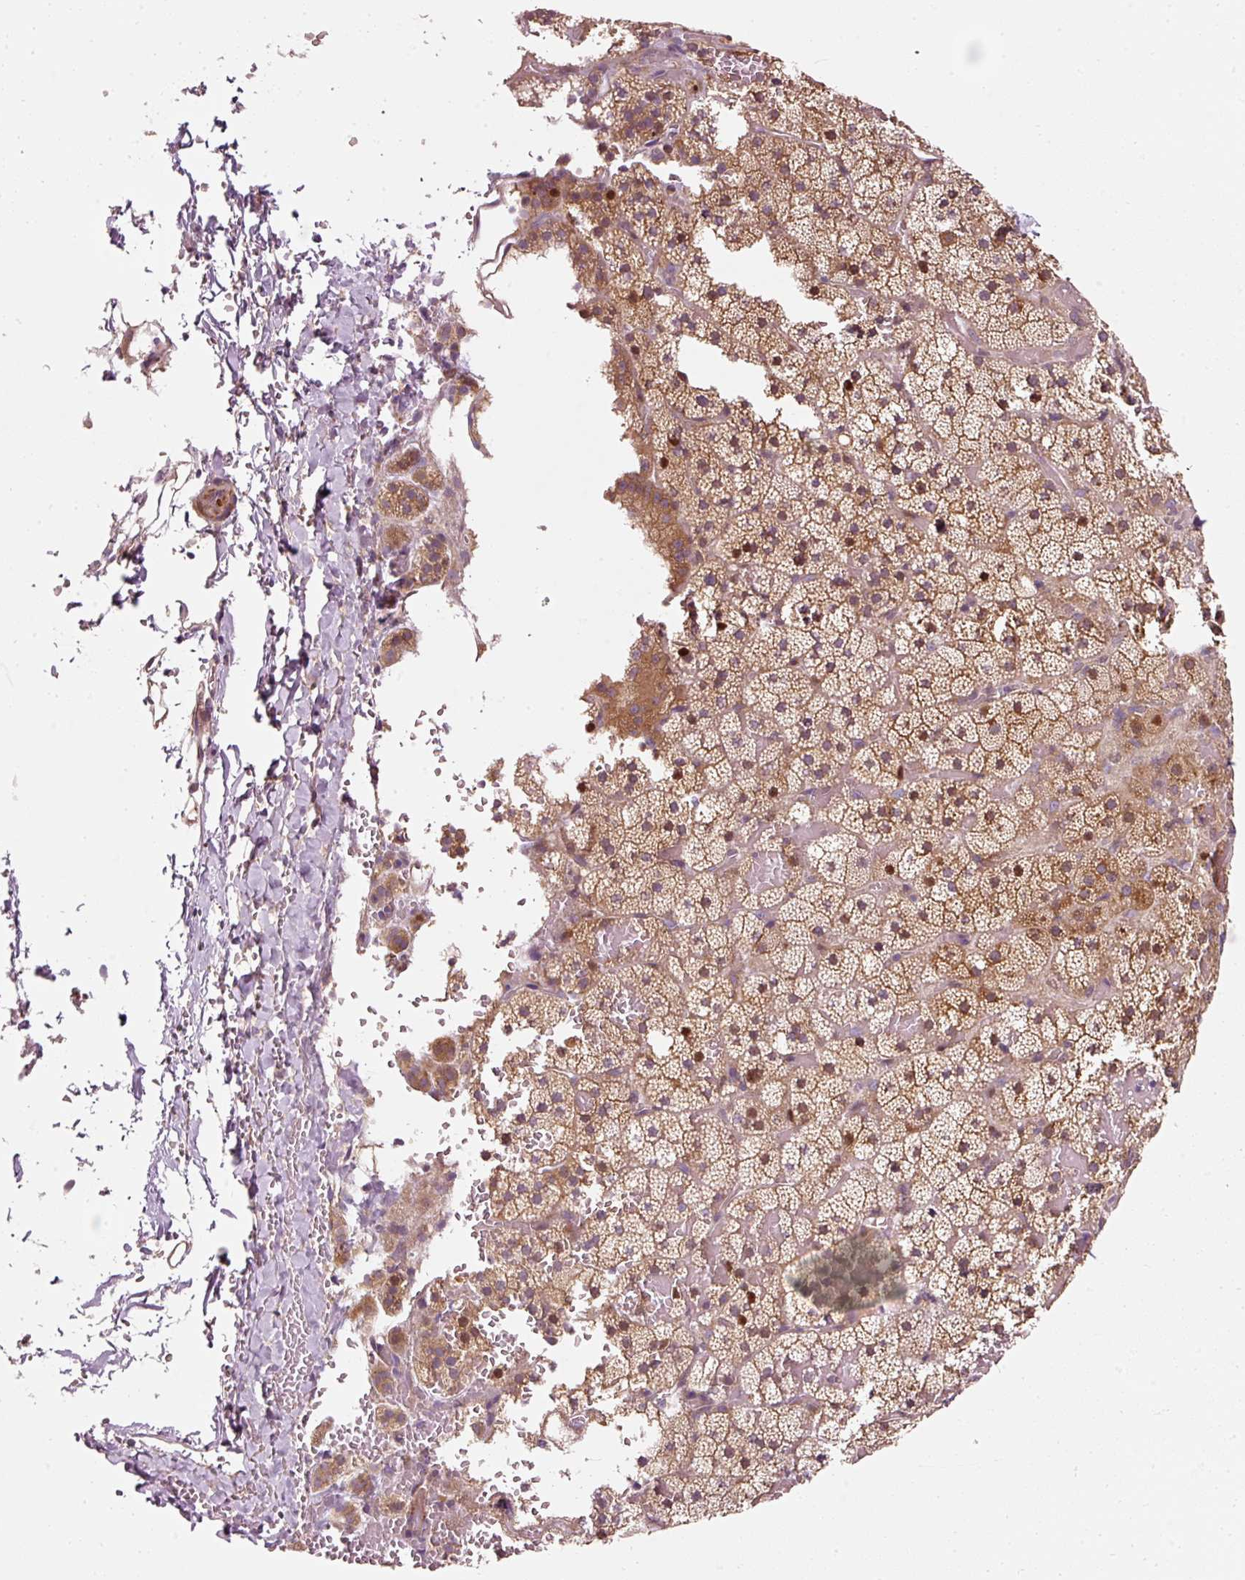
{"staining": {"intensity": "moderate", "quantity": ">75%", "location": "cytoplasmic/membranous,nuclear"}, "tissue": "adrenal gland", "cell_type": "Glandular cells", "image_type": "normal", "snomed": [{"axis": "morphology", "description": "Normal tissue, NOS"}, {"axis": "topography", "description": "Adrenal gland"}], "caption": "Protein staining of unremarkable adrenal gland demonstrates moderate cytoplasmic/membranous,nuclear expression in about >75% of glandular cells.", "gene": "NAPA", "patient": {"sex": "male", "age": 53}}